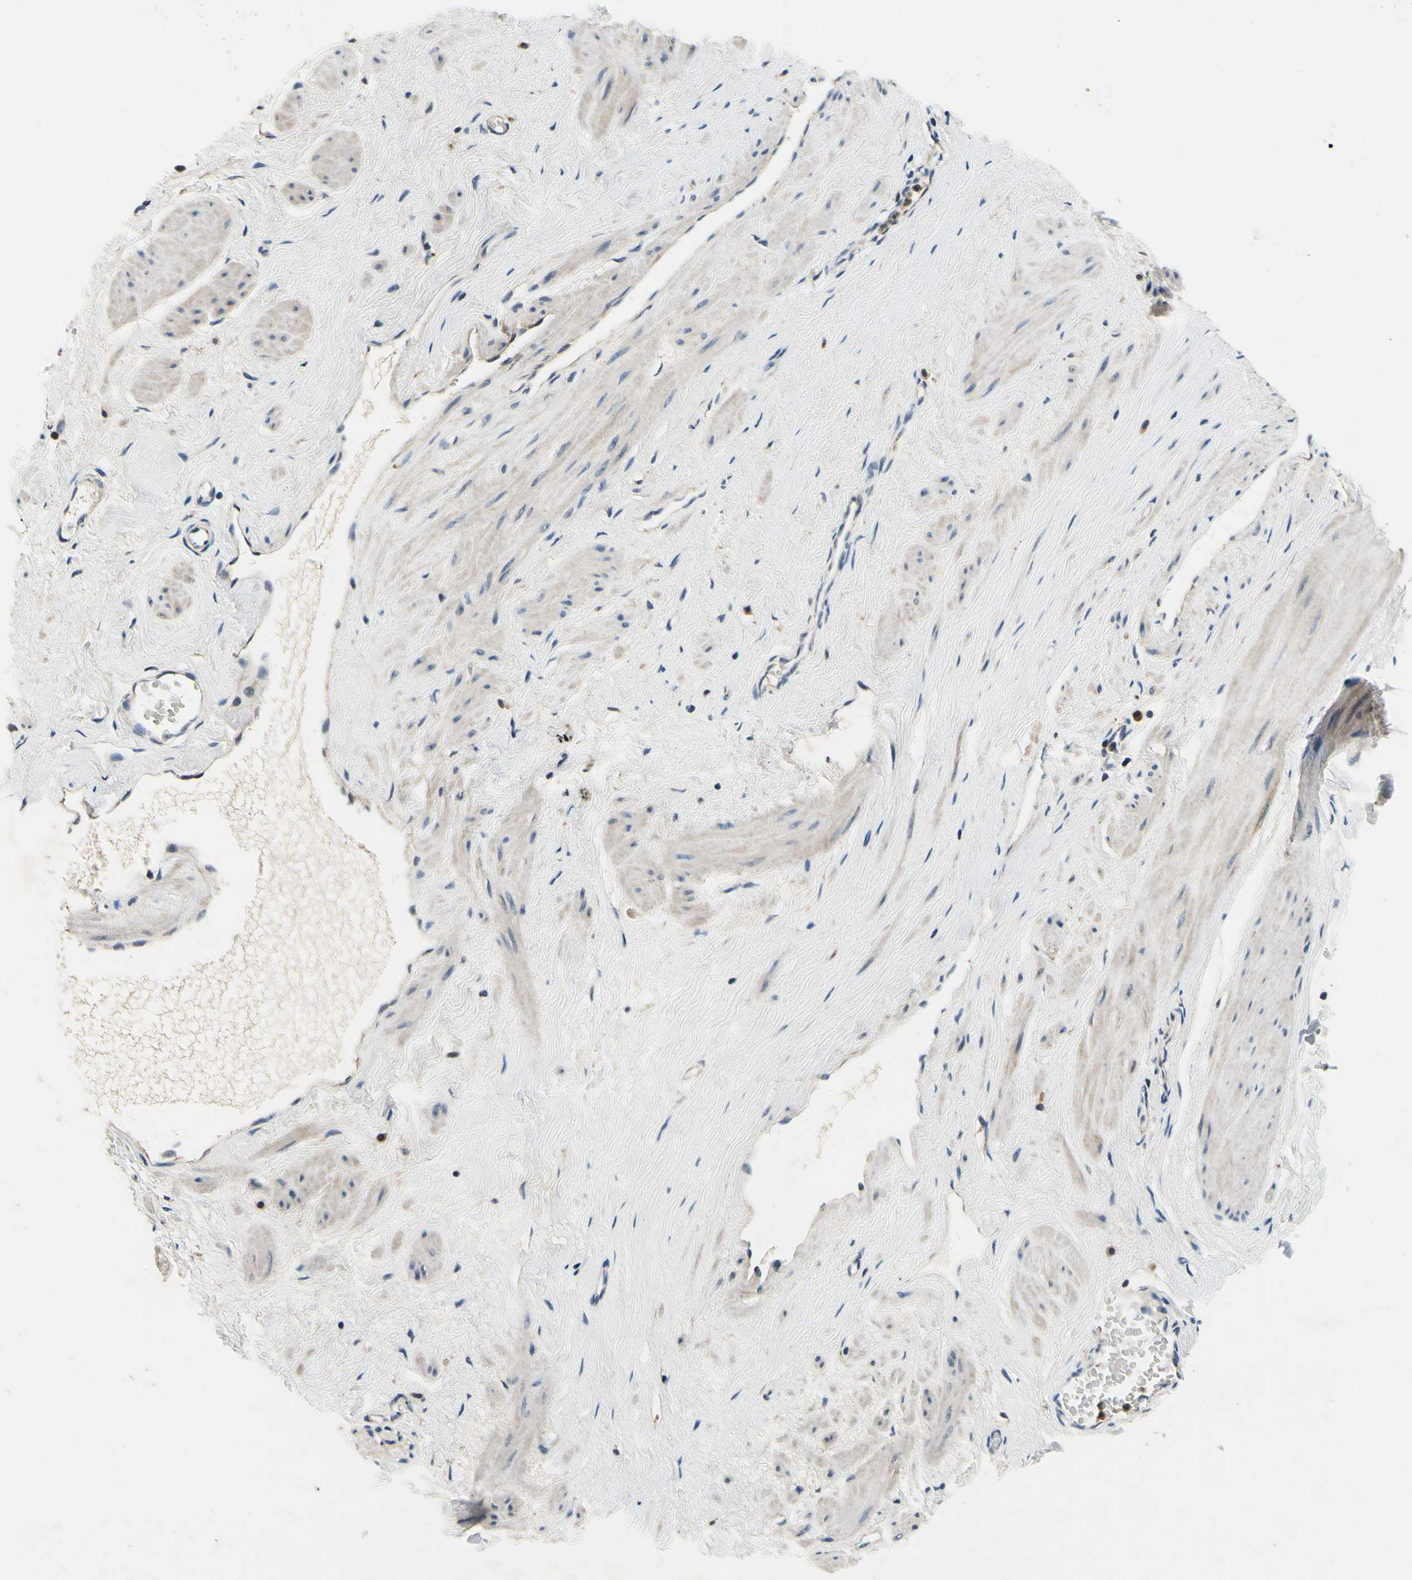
{"staining": {"intensity": "moderate", "quantity": "25%-75%", "location": "cytoplasmic/membranous"}, "tissue": "adipose tissue", "cell_type": "Adipocytes", "image_type": "normal", "snomed": [{"axis": "morphology", "description": "Normal tissue, NOS"}, {"axis": "topography", "description": "Soft tissue"}, {"axis": "topography", "description": "Vascular tissue"}], "caption": "DAB immunohistochemical staining of benign adipose tissue reveals moderate cytoplasmic/membranous protein positivity in about 25%-75% of adipocytes. (IHC, brightfield microscopy, high magnification).", "gene": "PLA2G4A", "patient": {"sex": "female", "age": 35}}